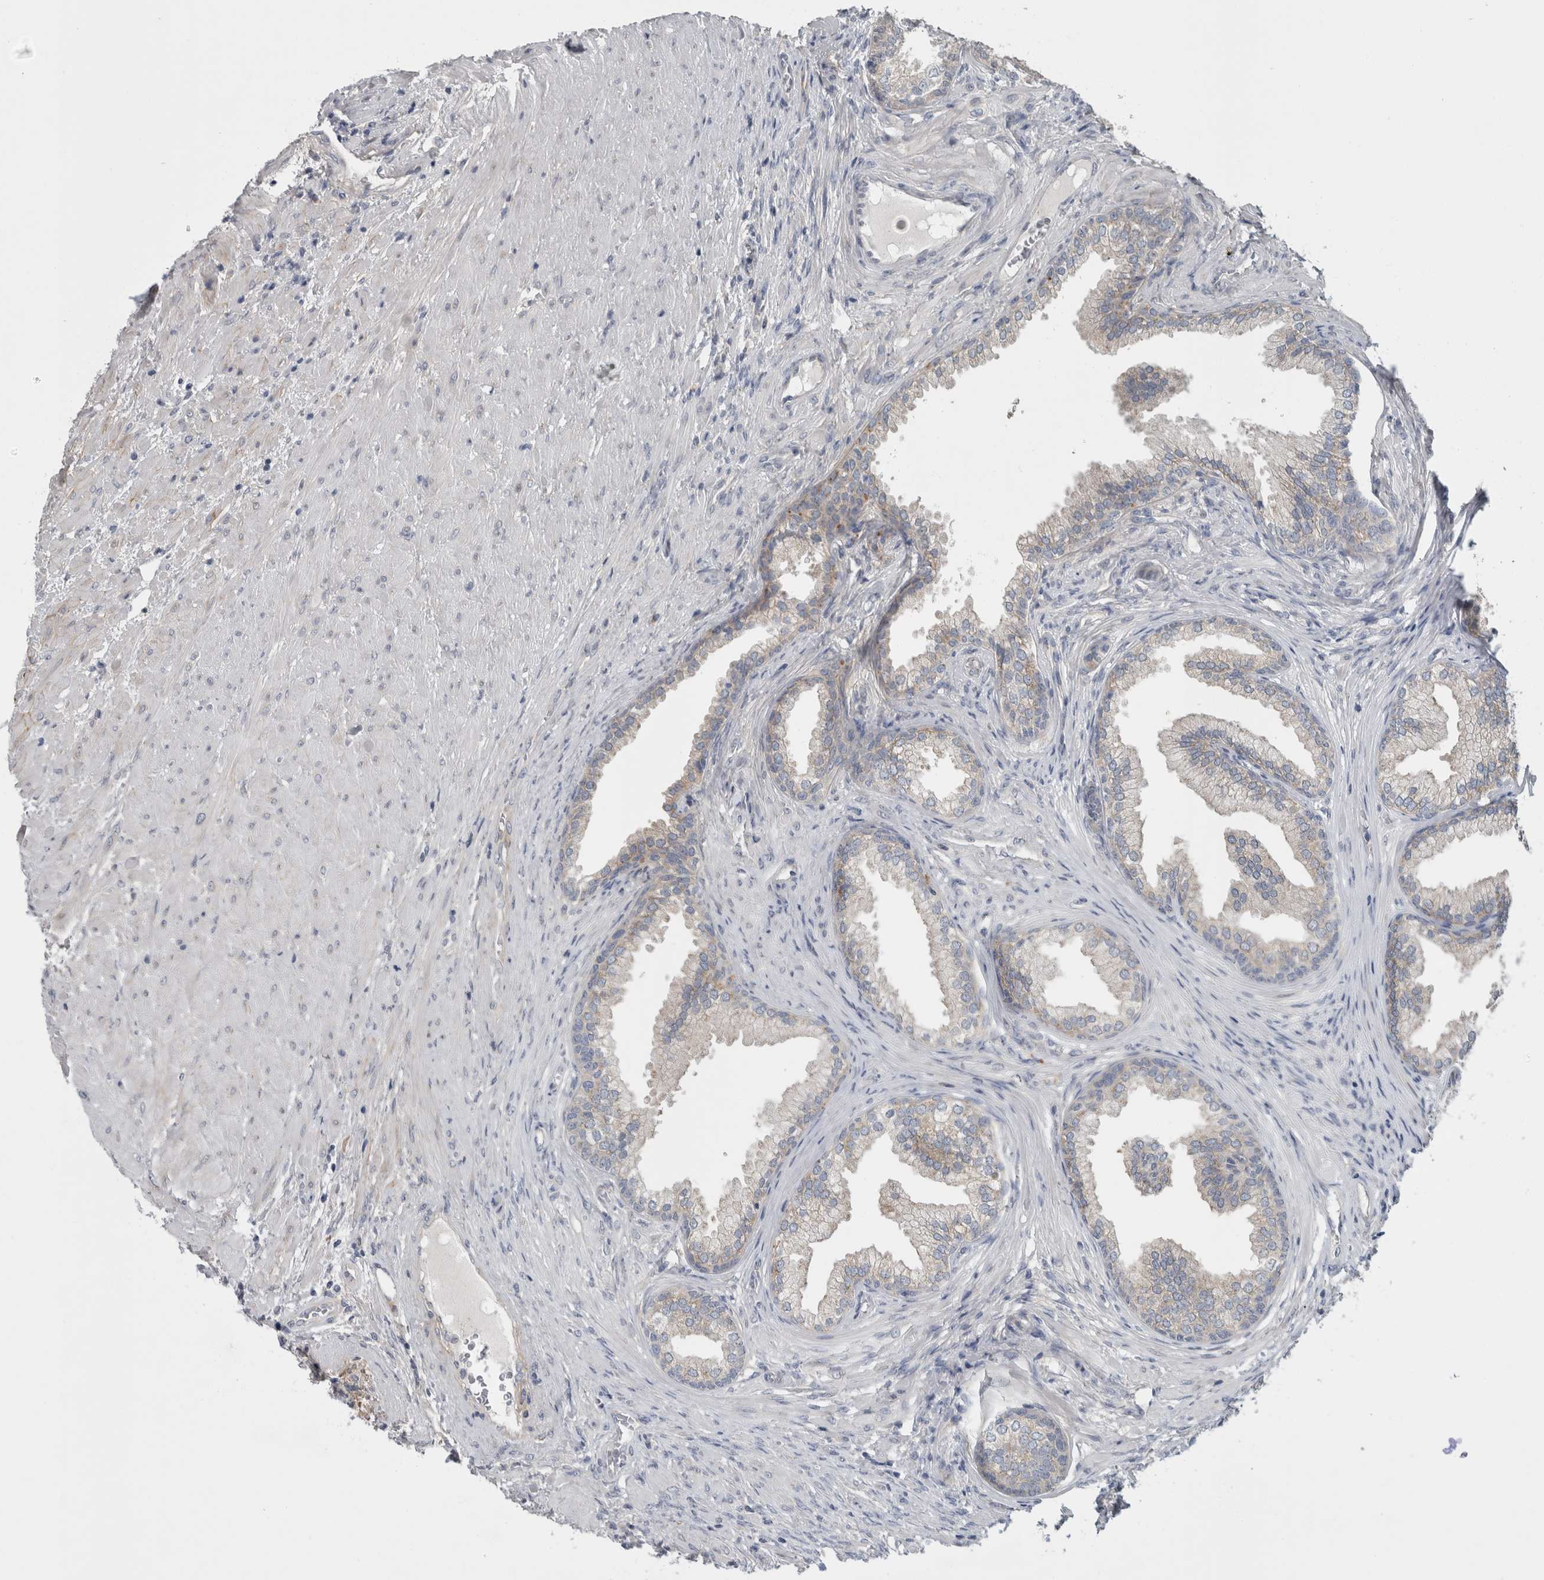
{"staining": {"intensity": "moderate", "quantity": "<25%", "location": "cytoplasmic/membranous"}, "tissue": "prostate", "cell_type": "Glandular cells", "image_type": "normal", "snomed": [{"axis": "morphology", "description": "Normal tissue, NOS"}, {"axis": "topography", "description": "Prostate"}], "caption": "The immunohistochemical stain highlights moderate cytoplasmic/membranous positivity in glandular cells of unremarkable prostate. Immunohistochemistry (ihc) stains the protein of interest in brown and the nuclei are stained blue.", "gene": "ATXN2", "patient": {"sex": "male", "age": 76}}